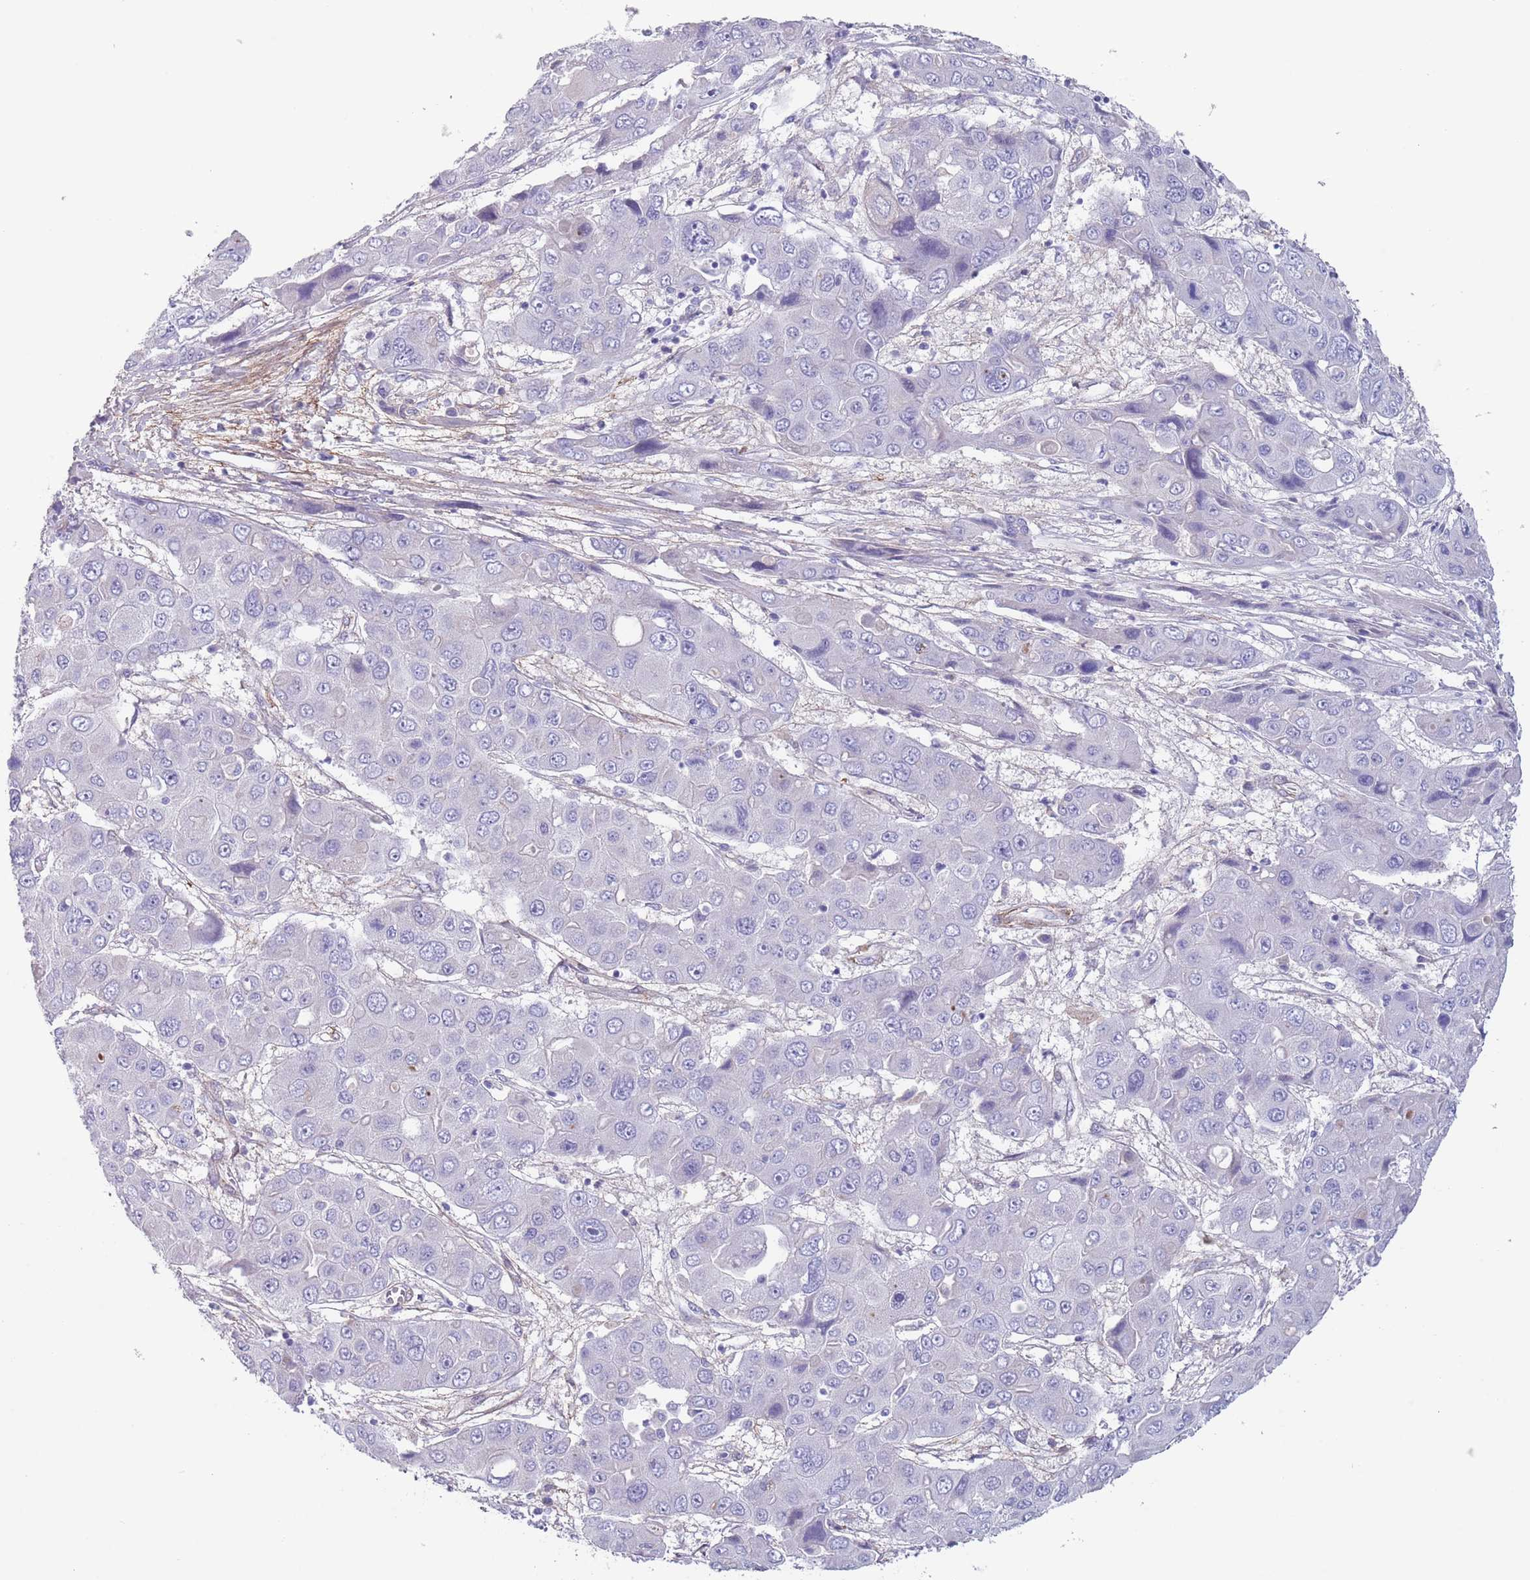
{"staining": {"intensity": "negative", "quantity": "none", "location": "none"}, "tissue": "liver cancer", "cell_type": "Tumor cells", "image_type": "cancer", "snomed": [{"axis": "morphology", "description": "Cholangiocarcinoma"}, {"axis": "topography", "description": "Liver"}], "caption": "High magnification brightfield microscopy of liver cancer stained with DAB (brown) and counterstained with hematoxylin (blue): tumor cells show no significant staining. Nuclei are stained in blue.", "gene": "RNF169", "patient": {"sex": "male", "age": 67}}